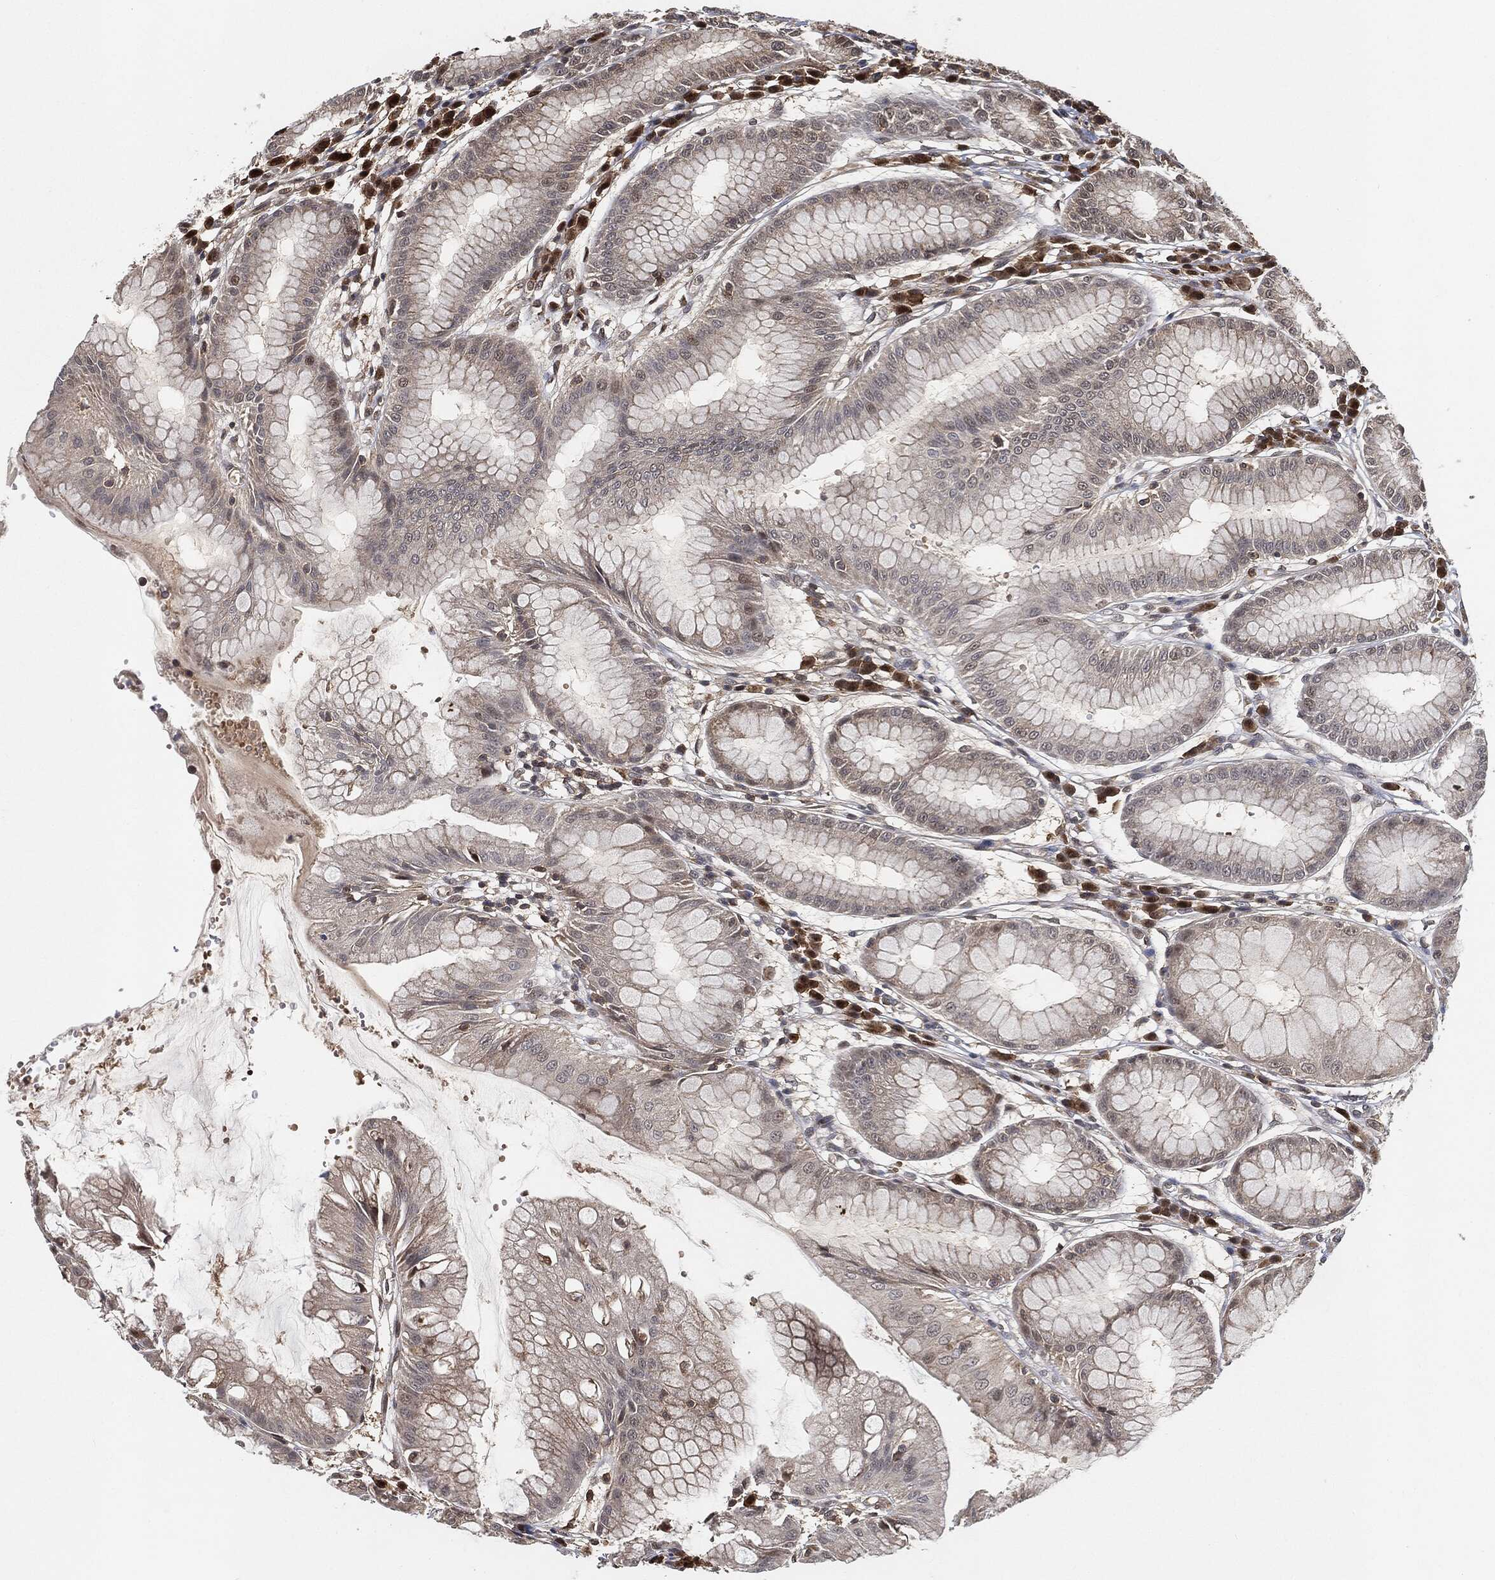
{"staining": {"intensity": "moderate", "quantity": "25%-75%", "location": "cytoplasmic/membranous"}, "tissue": "stomach", "cell_type": "Glandular cells", "image_type": "normal", "snomed": [{"axis": "morphology", "description": "Normal tissue, NOS"}, {"axis": "morphology", "description": "Inflammation, NOS"}, {"axis": "topography", "description": "Stomach, lower"}], "caption": "The micrograph reveals immunohistochemical staining of benign stomach. There is moderate cytoplasmic/membranous staining is seen in about 25%-75% of glandular cells.", "gene": "CUTA", "patient": {"sex": "male", "age": 59}}